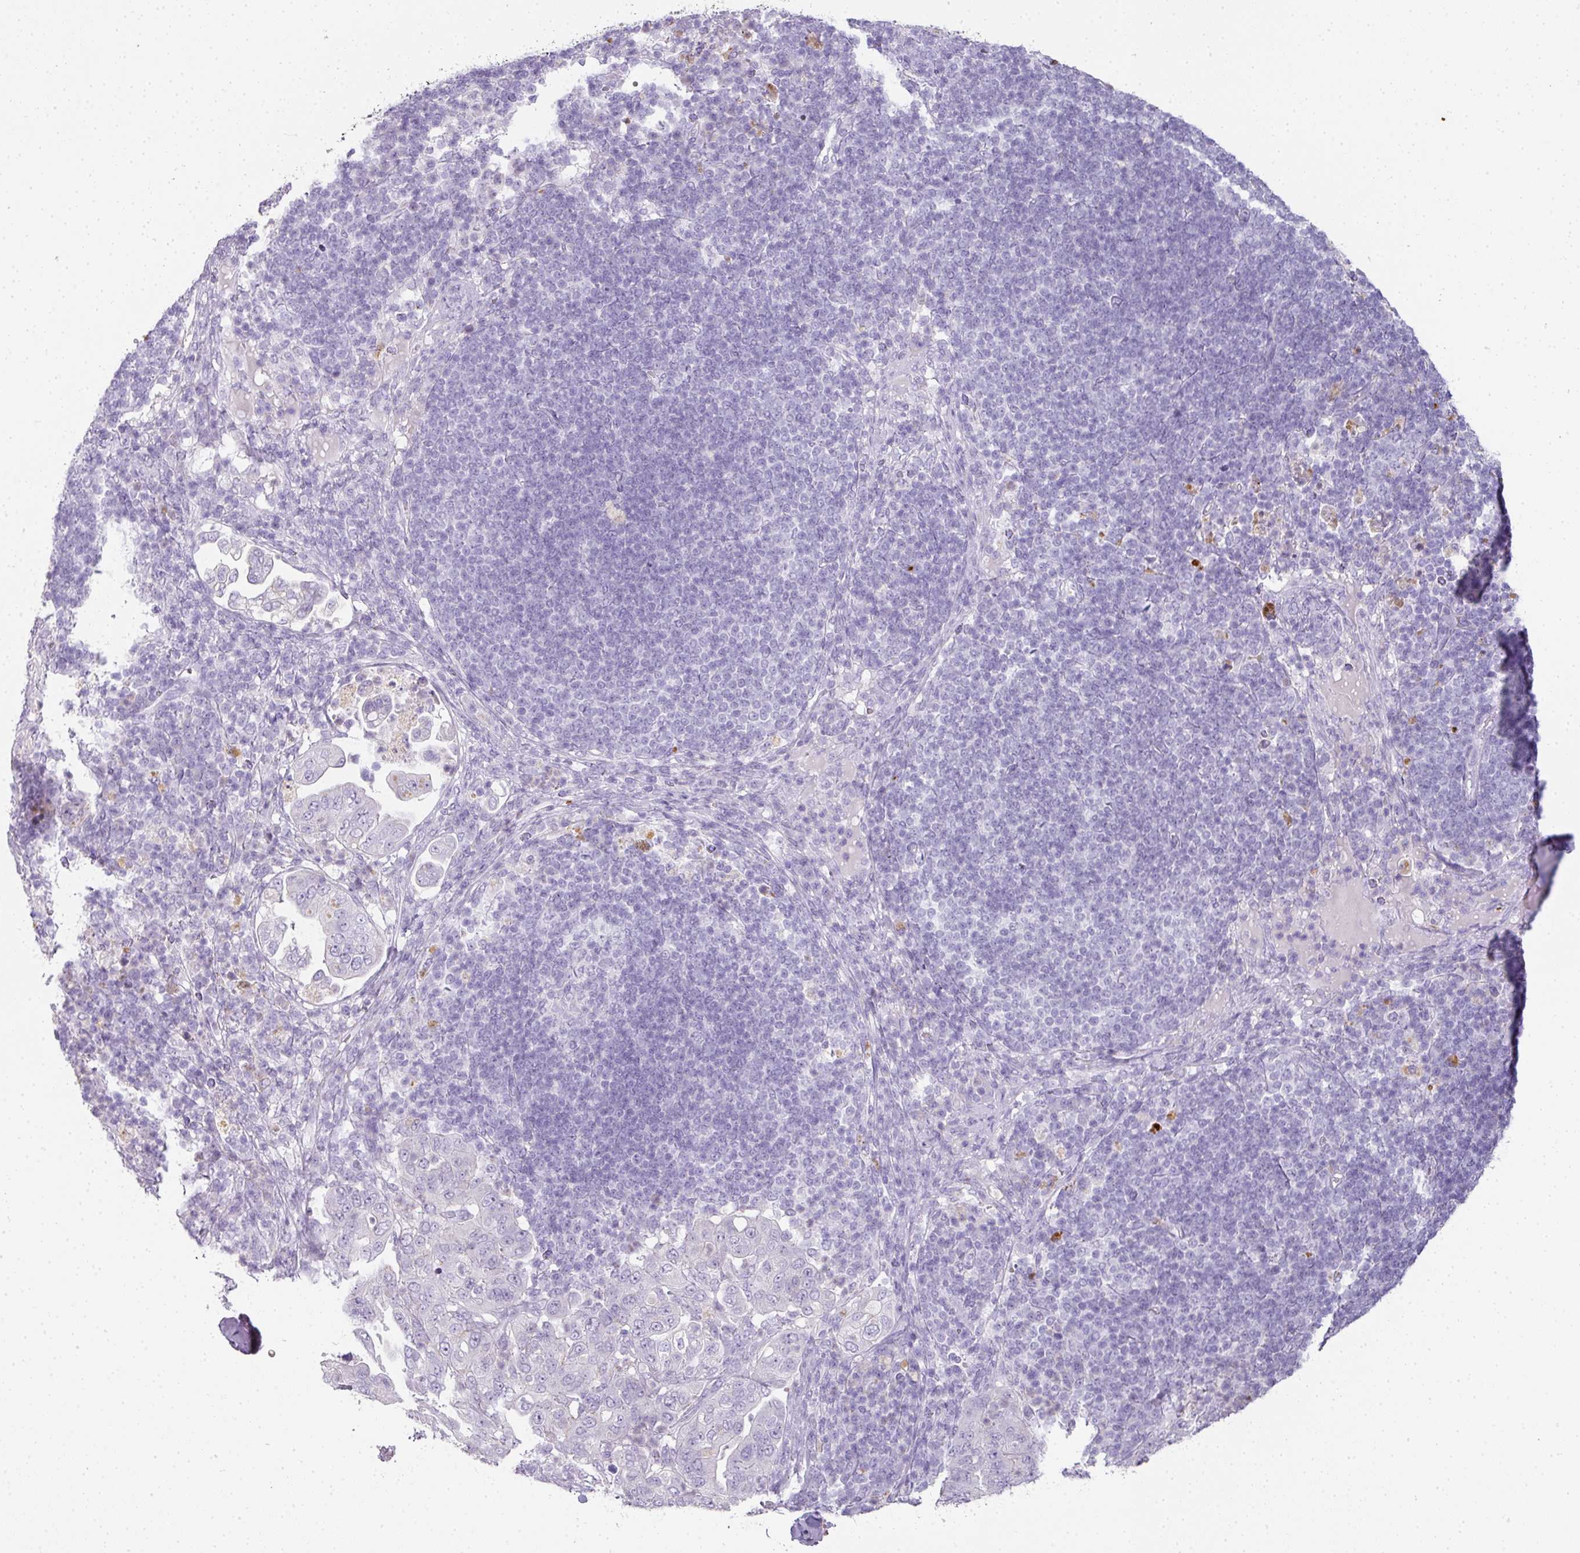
{"staining": {"intensity": "negative", "quantity": "none", "location": "none"}, "tissue": "pancreatic cancer", "cell_type": "Tumor cells", "image_type": "cancer", "snomed": [{"axis": "morphology", "description": "Normal tissue, NOS"}, {"axis": "morphology", "description": "Adenocarcinoma, NOS"}, {"axis": "topography", "description": "Lymph node"}, {"axis": "topography", "description": "Pancreas"}], "caption": "Immunohistochemical staining of human pancreatic cancer (adenocarcinoma) reveals no significant positivity in tumor cells.", "gene": "RBMY1F", "patient": {"sex": "female", "age": 67}}